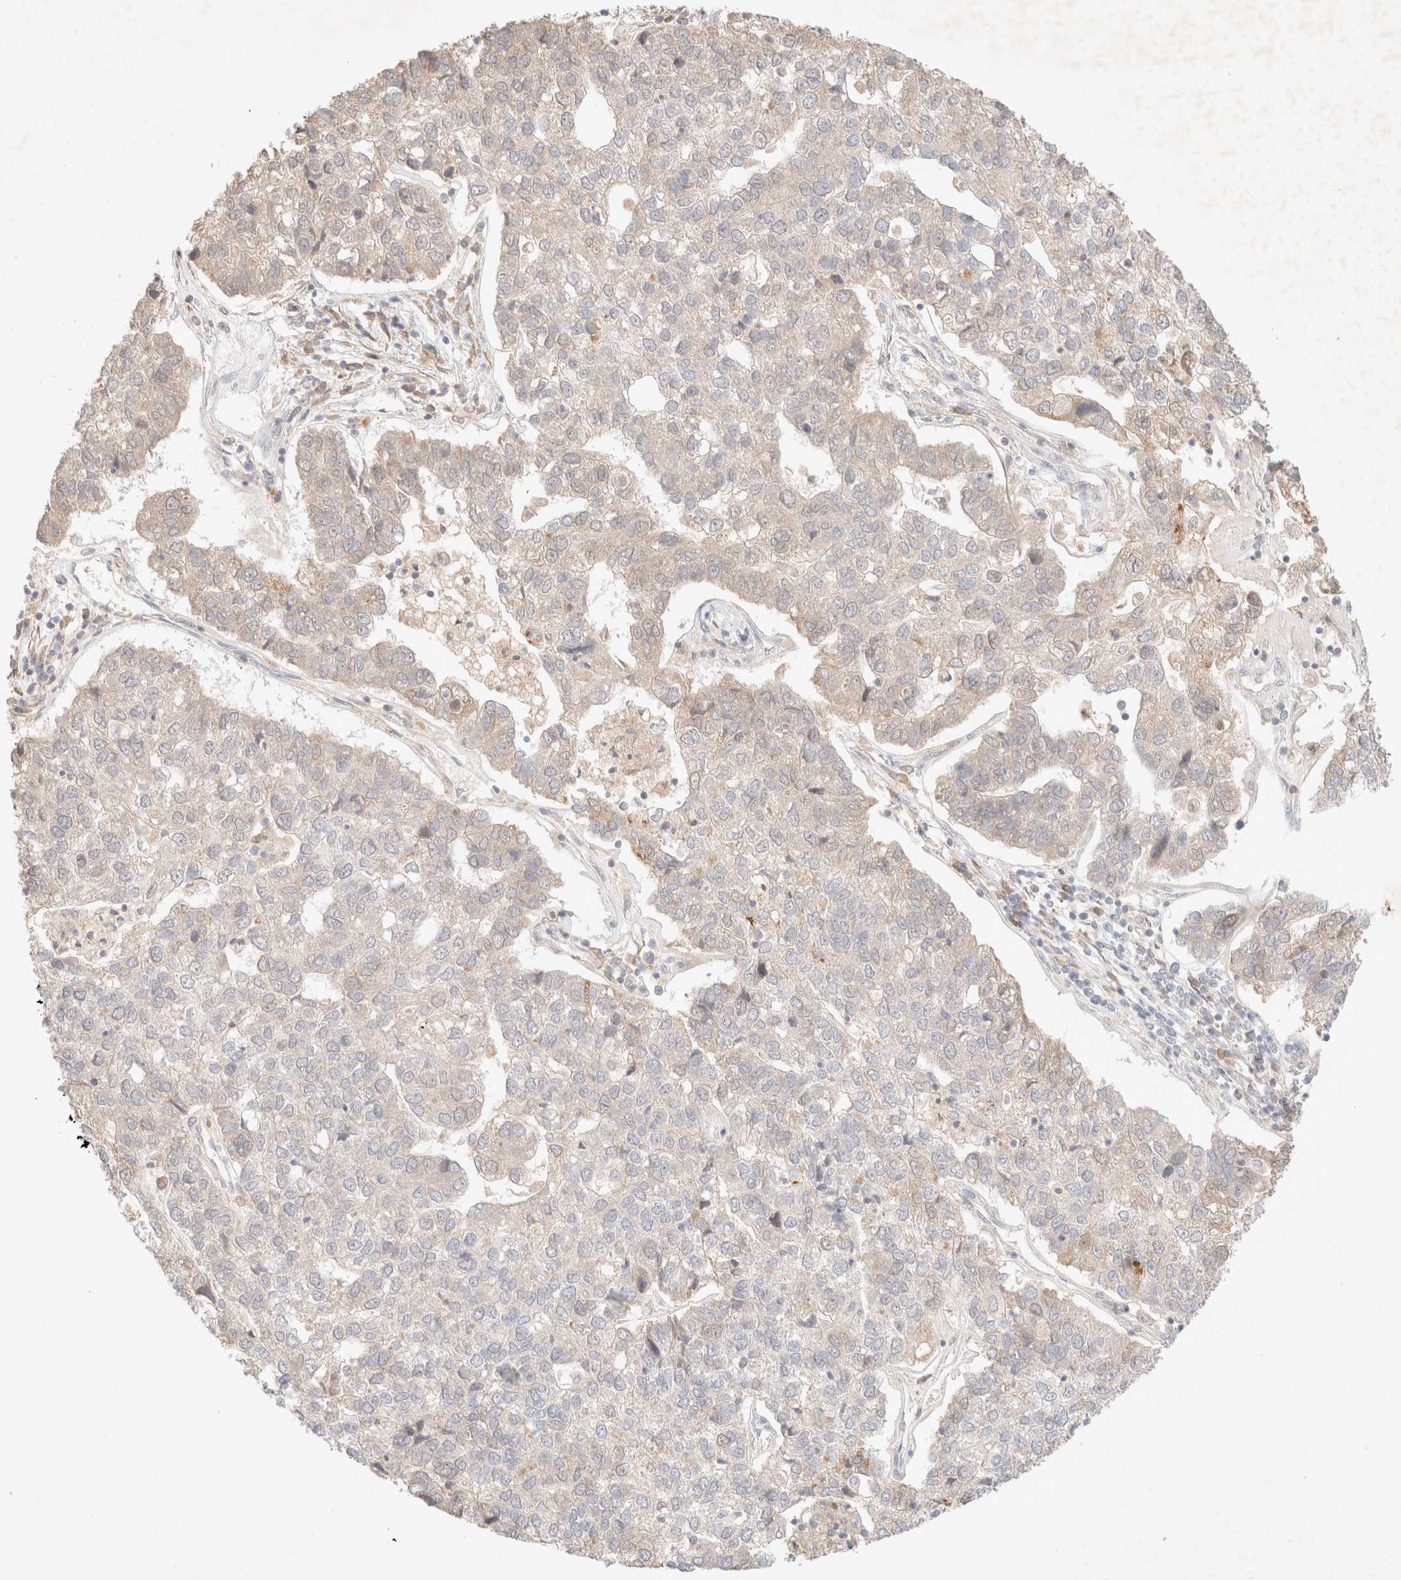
{"staining": {"intensity": "negative", "quantity": "none", "location": "none"}, "tissue": "pancreatic cancer", "cell_type": "Tumor cells", "image_type": "cancer", "snomed": [{"axis": "morphology", "description": "Adenocarcinoma, NOS"}, {"axis": "topography", "description": "Pancreas"}], "caption": "DAB (3,3'-diaminobenzidine) immunohistochemical staining of human pancreatic adenocarcinoma demonstrates no significant positivity in tumor cells.", "gene": "SARM1", "patient": {"sex": "female", "age": 61}}